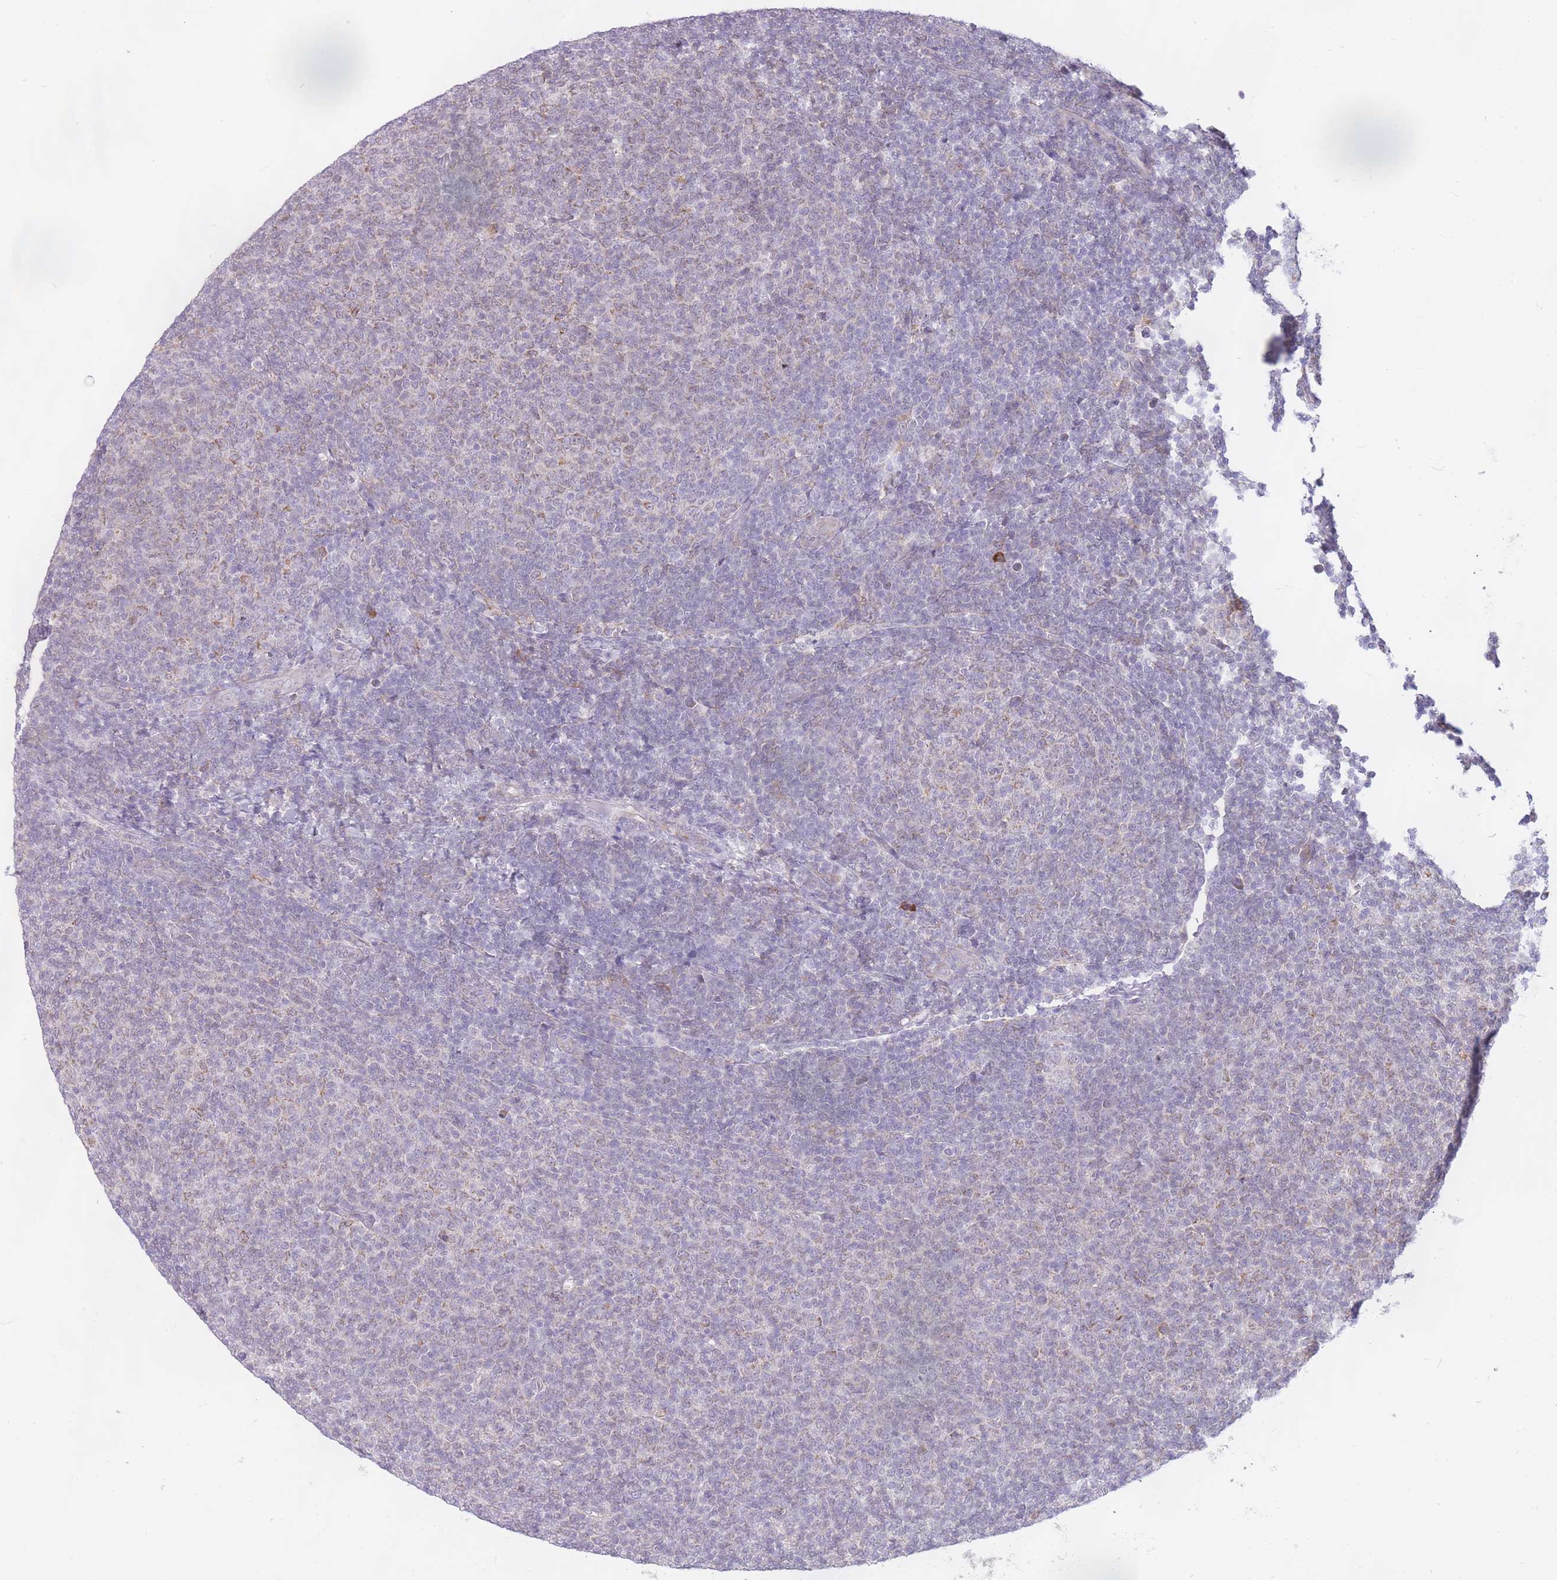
{"staining": {"intensity": "weak", "quantity": "25%-75%", "location": "cytoplasmic/membranous"}, "tissue": "lymphoma", "cell_type": "Tumor cells", "image_type": "cancer", "snomed": [{"axis": "morphology", "description": "Malignant lymphoma, non-Hodgkin's type, Low grade"}, {"axis": "topography", "description": "Lymph node"}], "caption": "Immunohistochemical staining of lymphoma shows weak cytoplasmic/membranous protein positivity in about 25%-75% of tumor cells.", "gene": "TRAPPC5", "patient": {"sex": "male", "age": 66}}